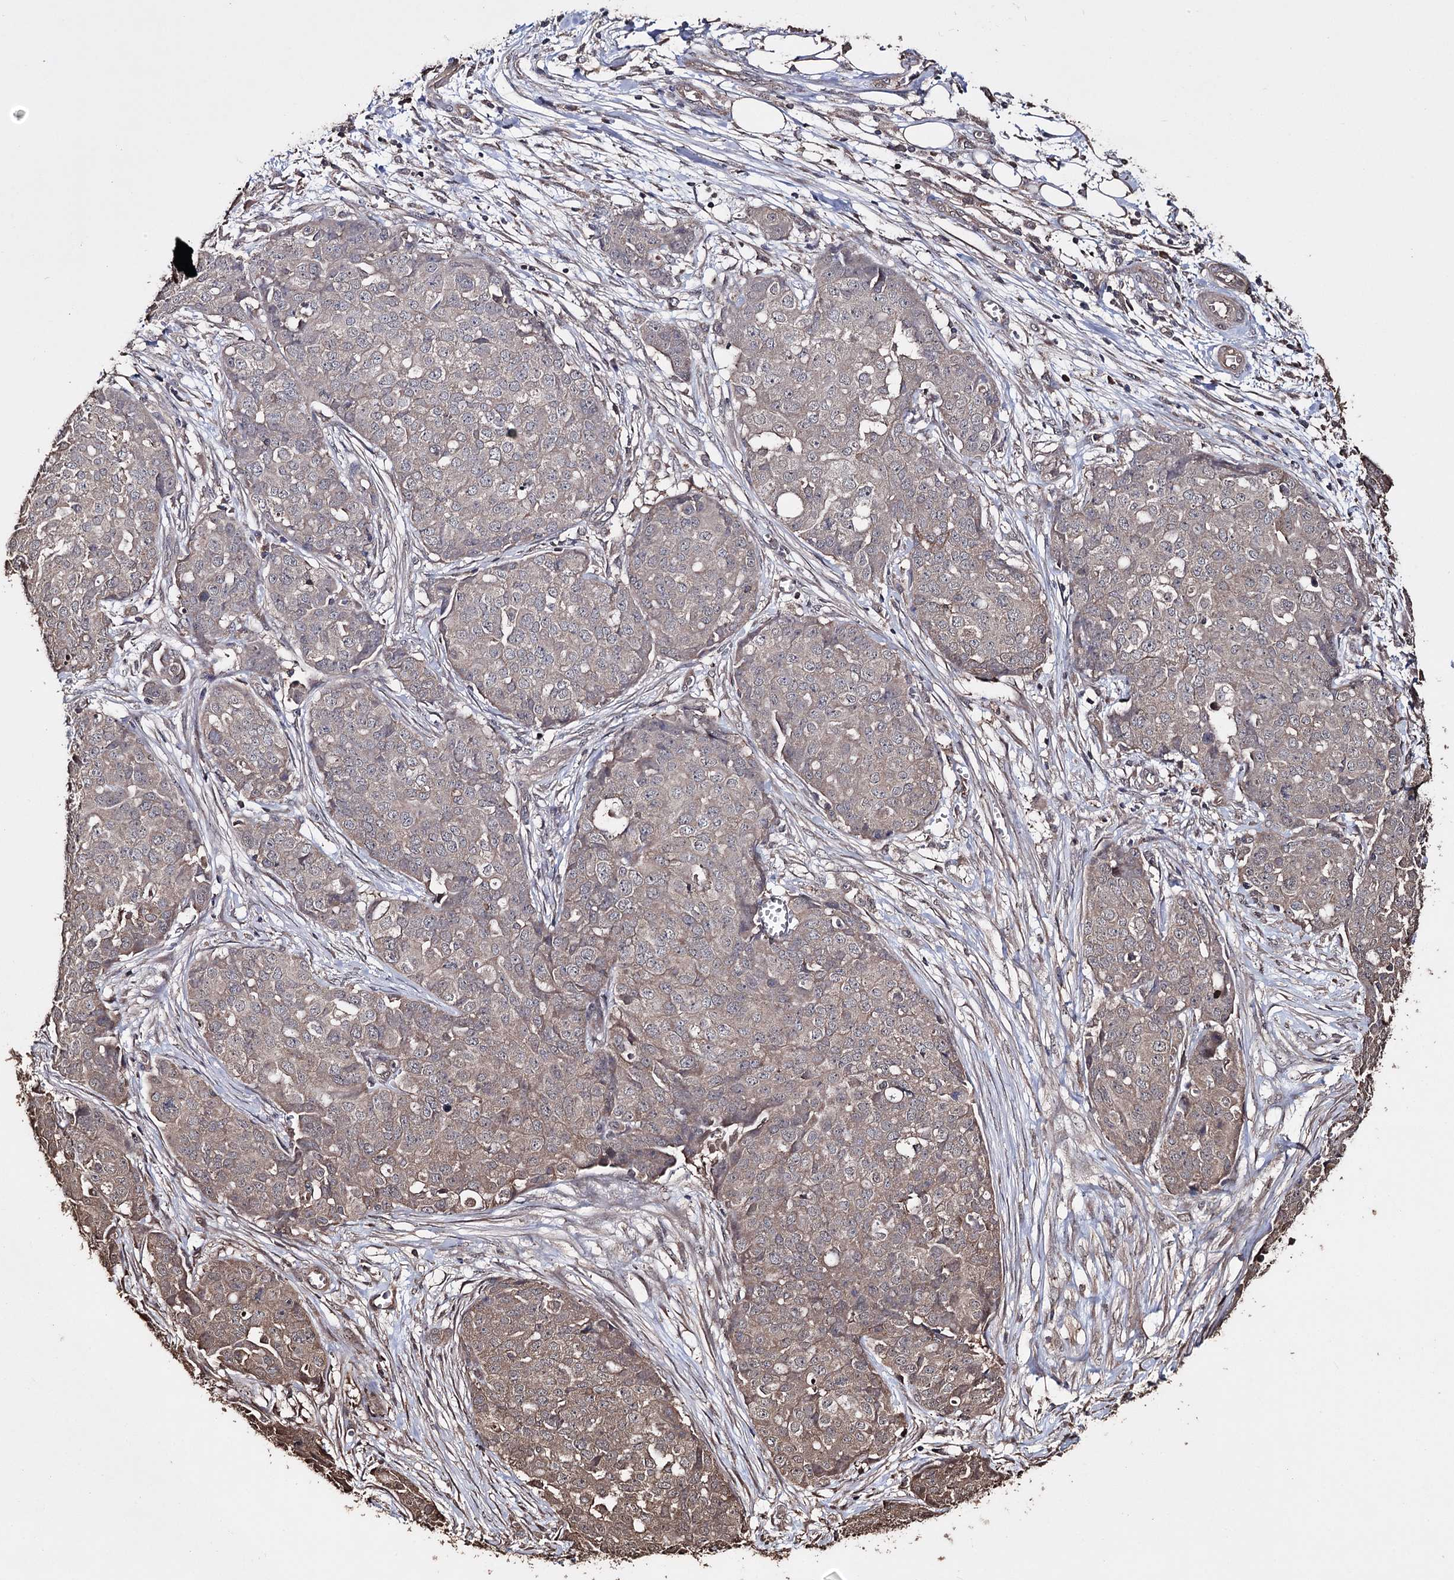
{"staining": {"intensity": "weak", "quantity": "25%-75%", "location": "cytoplasmic/membranous"}, "tissue": "ovarian cancer", "cell_type": "Tumor cells", "image_type": "cancer", "snomed": [{"axis": "morphology", "description": "Cystadenocarcinoma, serous, NOS"}, {"axis": "topography", "description": "Soft tissue"}, {"axis": "topography", "description": "Ovary"}], "caption": "A low amount of weak cytoplasmic/membranous positivity is seen in about 25%-75% of tumor cells in ovarian serous cystadenocarcinoma tissue.", "gene": "ZNF662", "patient": {"sex": "female", "age": 57}}